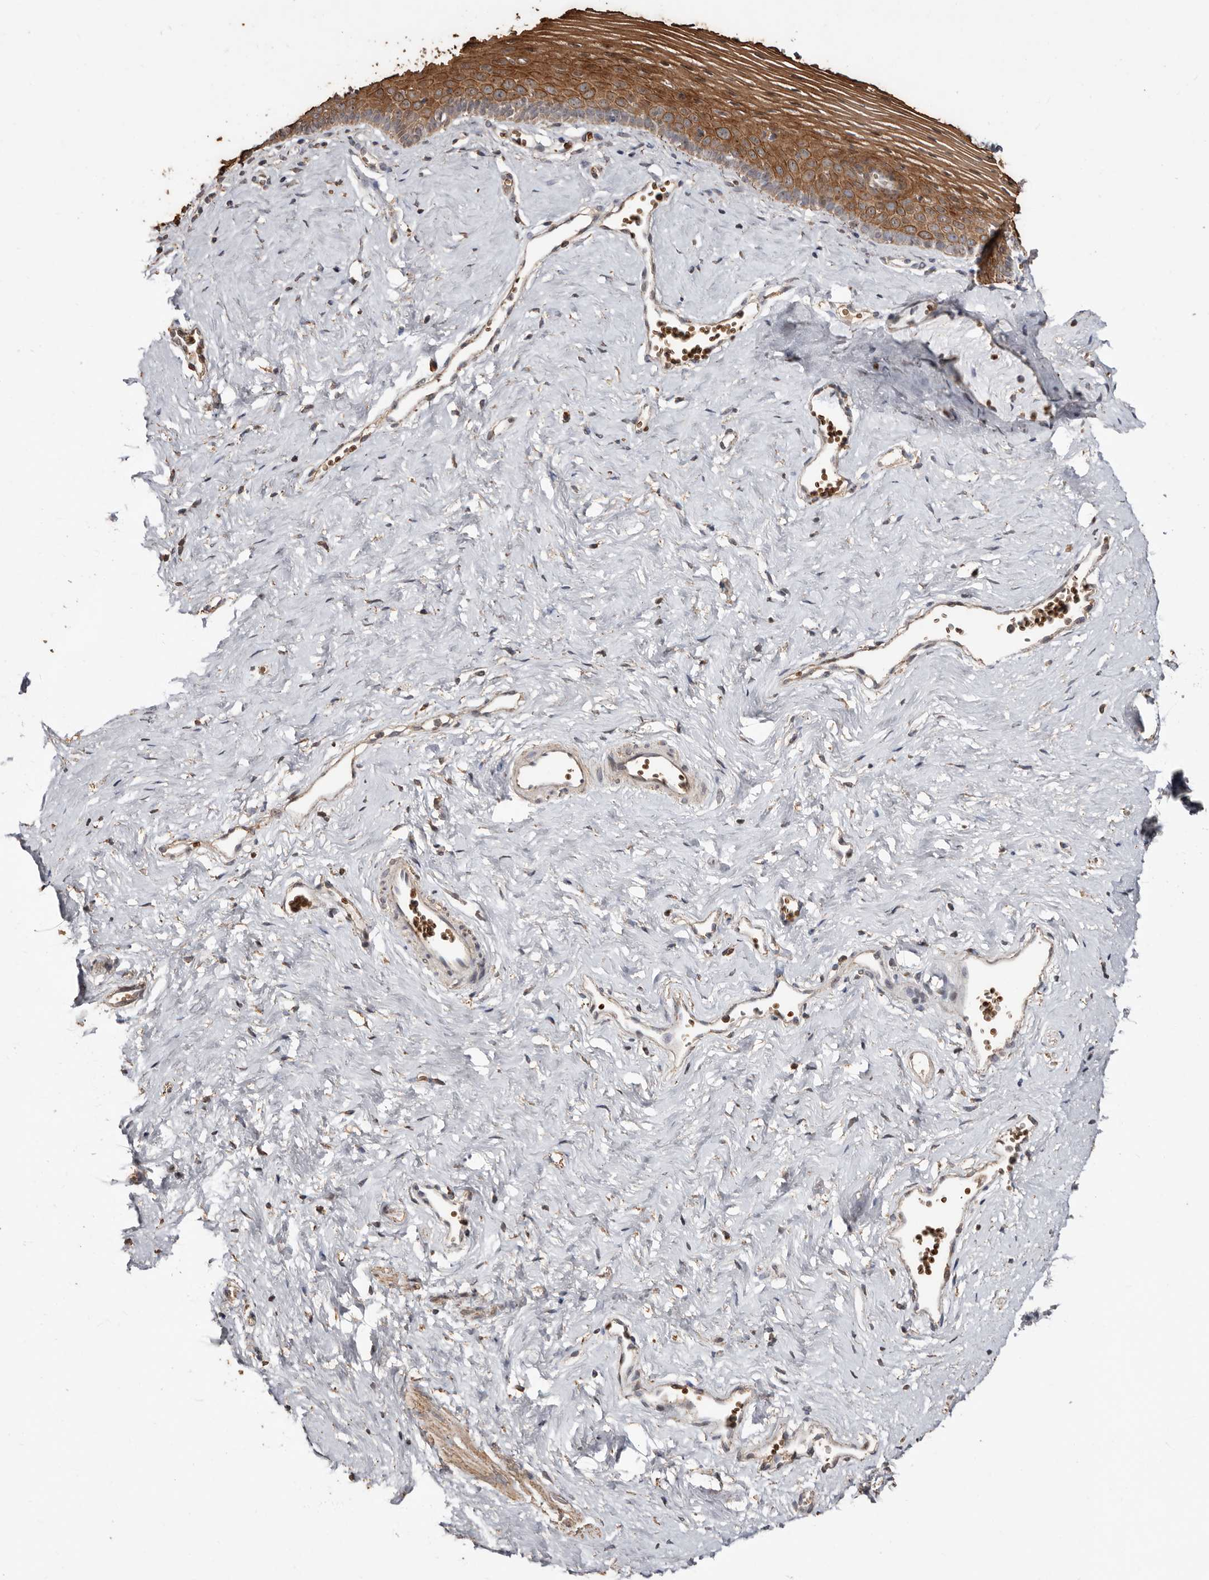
{"staining": {"intensity": "strong", "quantity": ">75%", "location": "cytoplasmic/membranous"}, "tissue": "vagina", "cell_type": "Squamous epithelial cells", "image_type": "normal", "snomed": [{"axis": "morphology", "description": "Normal tissue, NOS"}, {"axis": "topography", "description": "Vagina"}], "caption": "Strong cytoplasmic/membranous staining is present in about >75% of squamous epithelial cells in unremarkable vagina.", "gene": "GRAMD2A", "patient": {"sex": "female", "age": 32}}